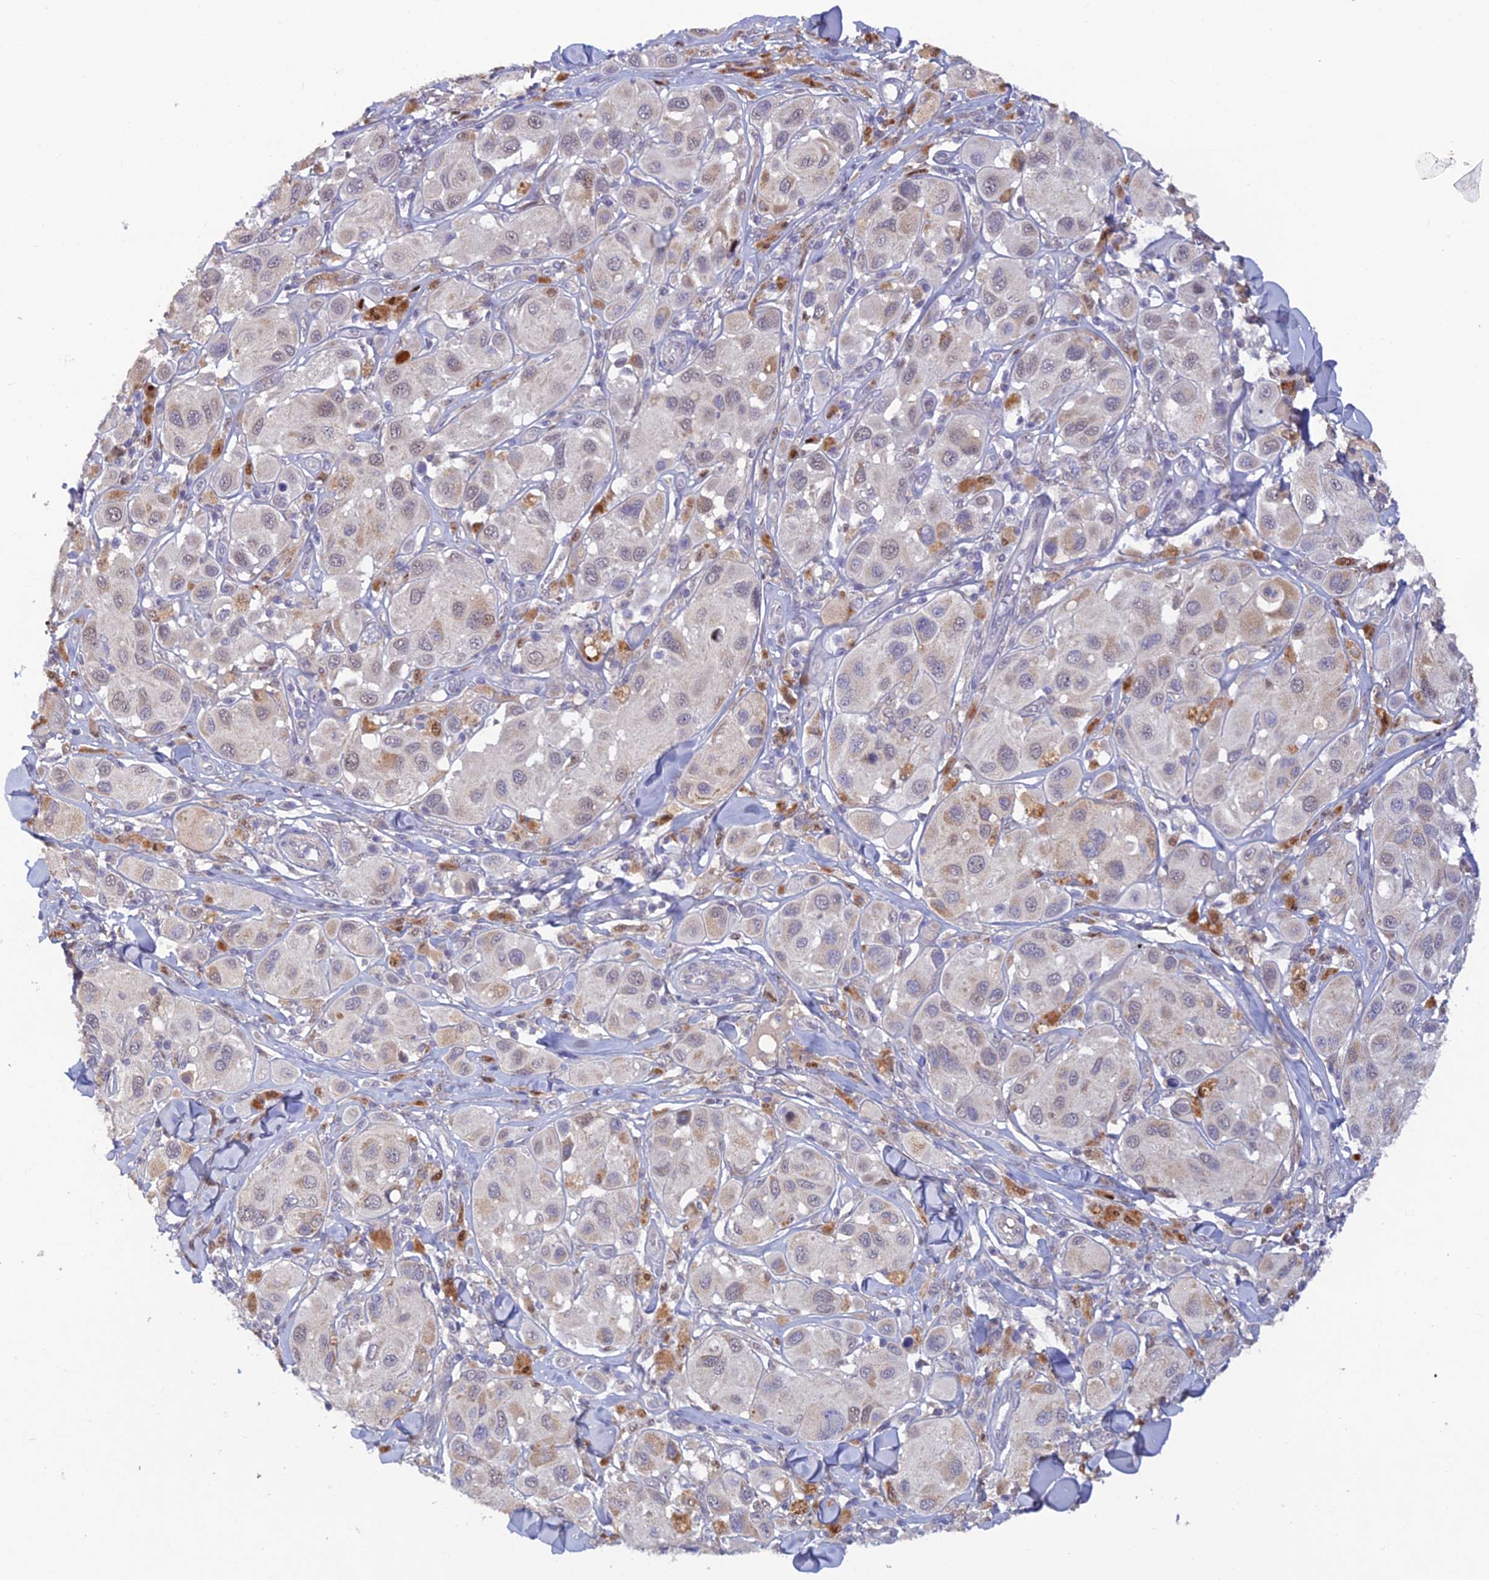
{"staining": {"intensity": "weak", "quantity": "<25%", "location": "cytoplasmic/membranous,nuclear"}, "tissue": "melanoma", "cell_type": "Tumor cells", "image_type": "cancer", "snomed": [{"axis": "morphology", "description": "Malignant melanoma, Metastatic site"}, {"axis": "topography", "description": "Skin"}], "caption": "High power microscopy image of an immunohistochemistry image of malignant melanoma (metastatic site), revealing no significant expression in tumor cells.", "gene": "FASTKD5", "patient": {"sex": "male", "age": 41}}